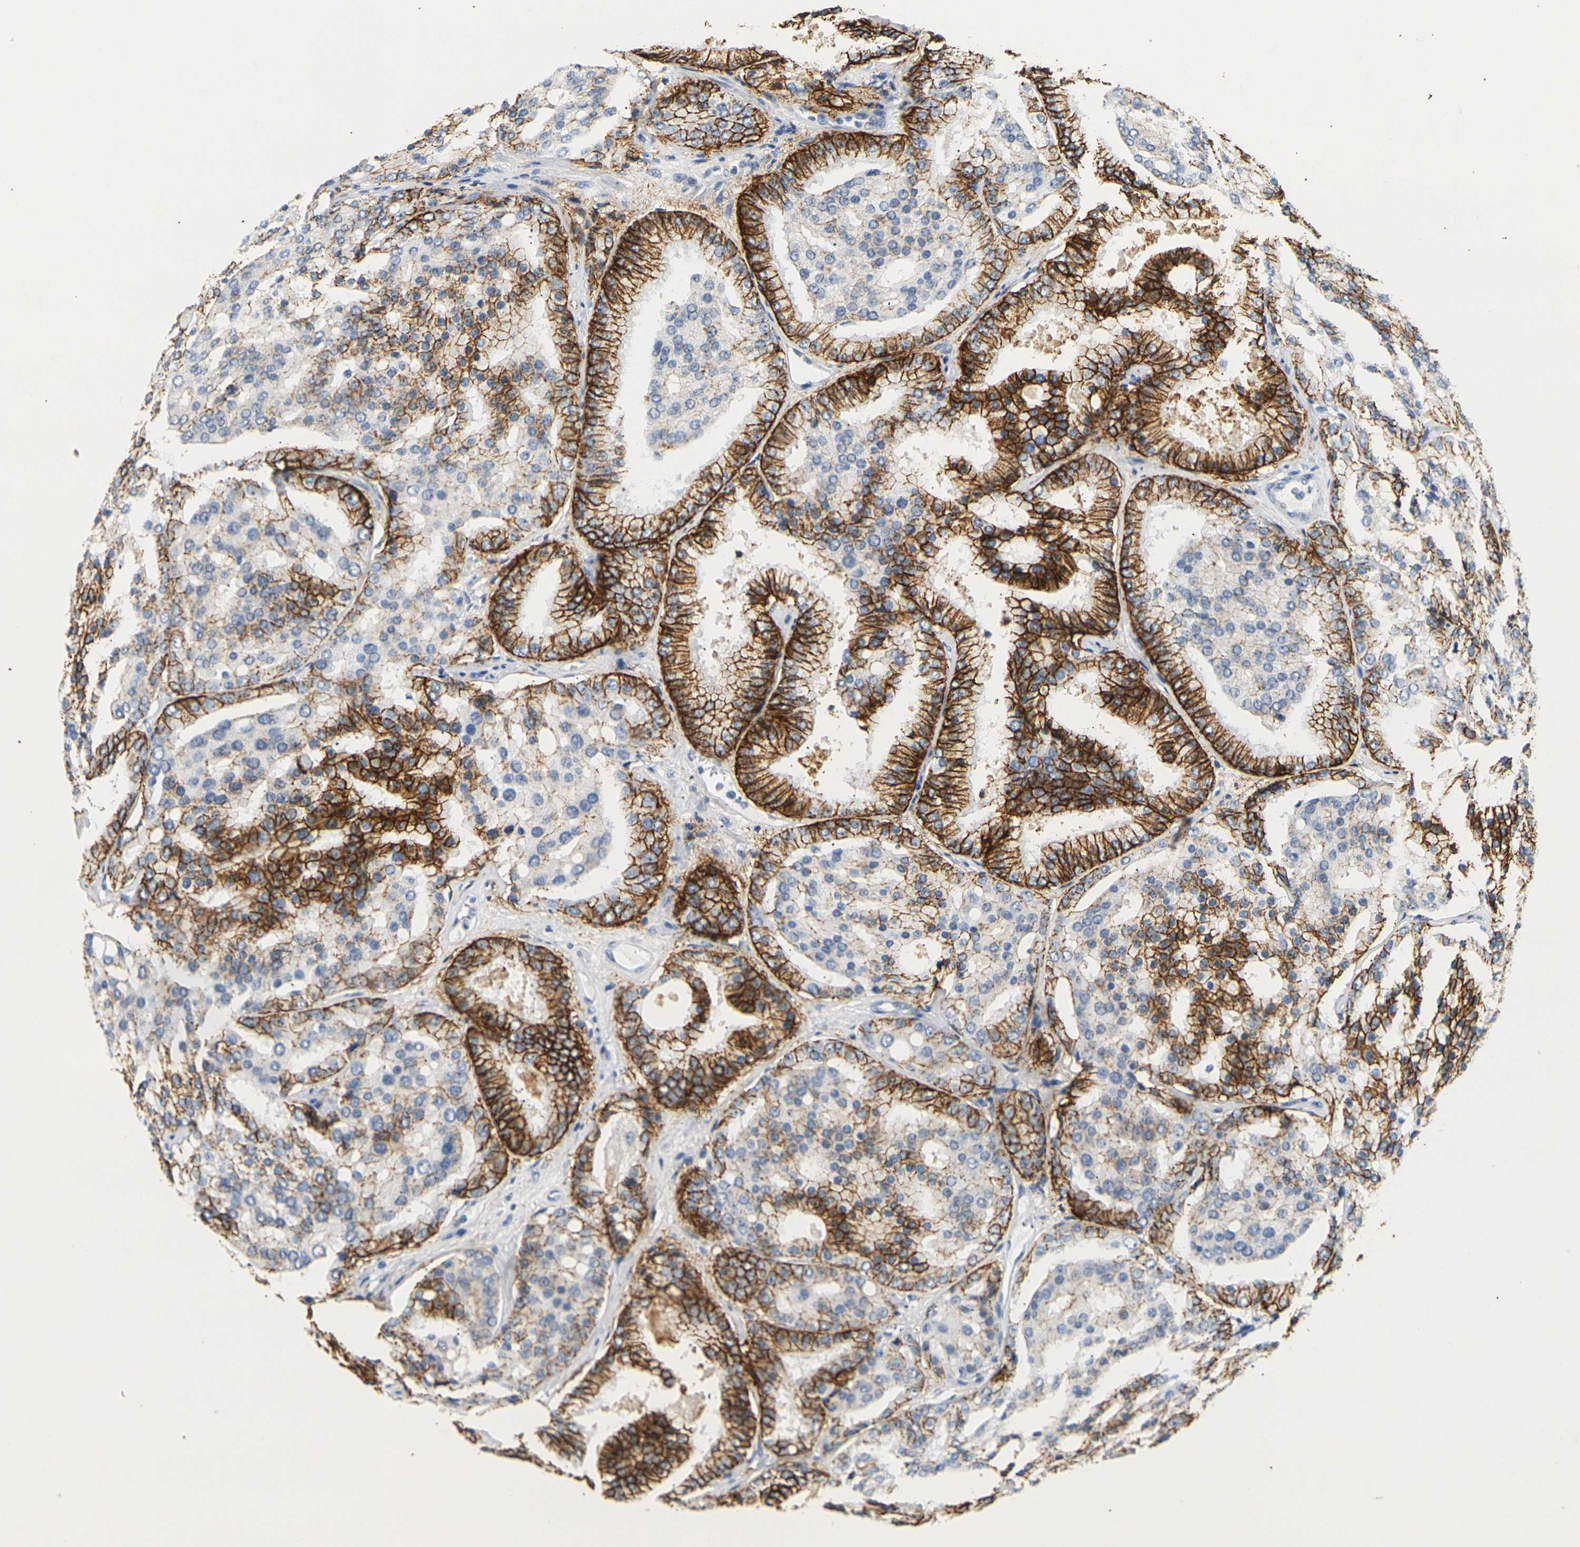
{"staining": {"intensity": "strong", "quantity": ">75%", "location": "cytoplasmic/membranous"}, "tissue": "prostate cancer", "cell_type": "Tumor cells", "image_type": "cancer", "snomed": [{"axis": "morphology", "description": "Adenocarcinoma, High grade"}, {"axis": "topography", "description": "Prostate"}], "caption": "Adenocarcinoma (high-grade) (prostate) tissue exhibits strong cytoplasmic/membranous staining in approximately >75% of tumor cells, visualized by immunohistochemistry.", "gene": "CLDN7", "patient": {"sex": "male", "age": 64}}